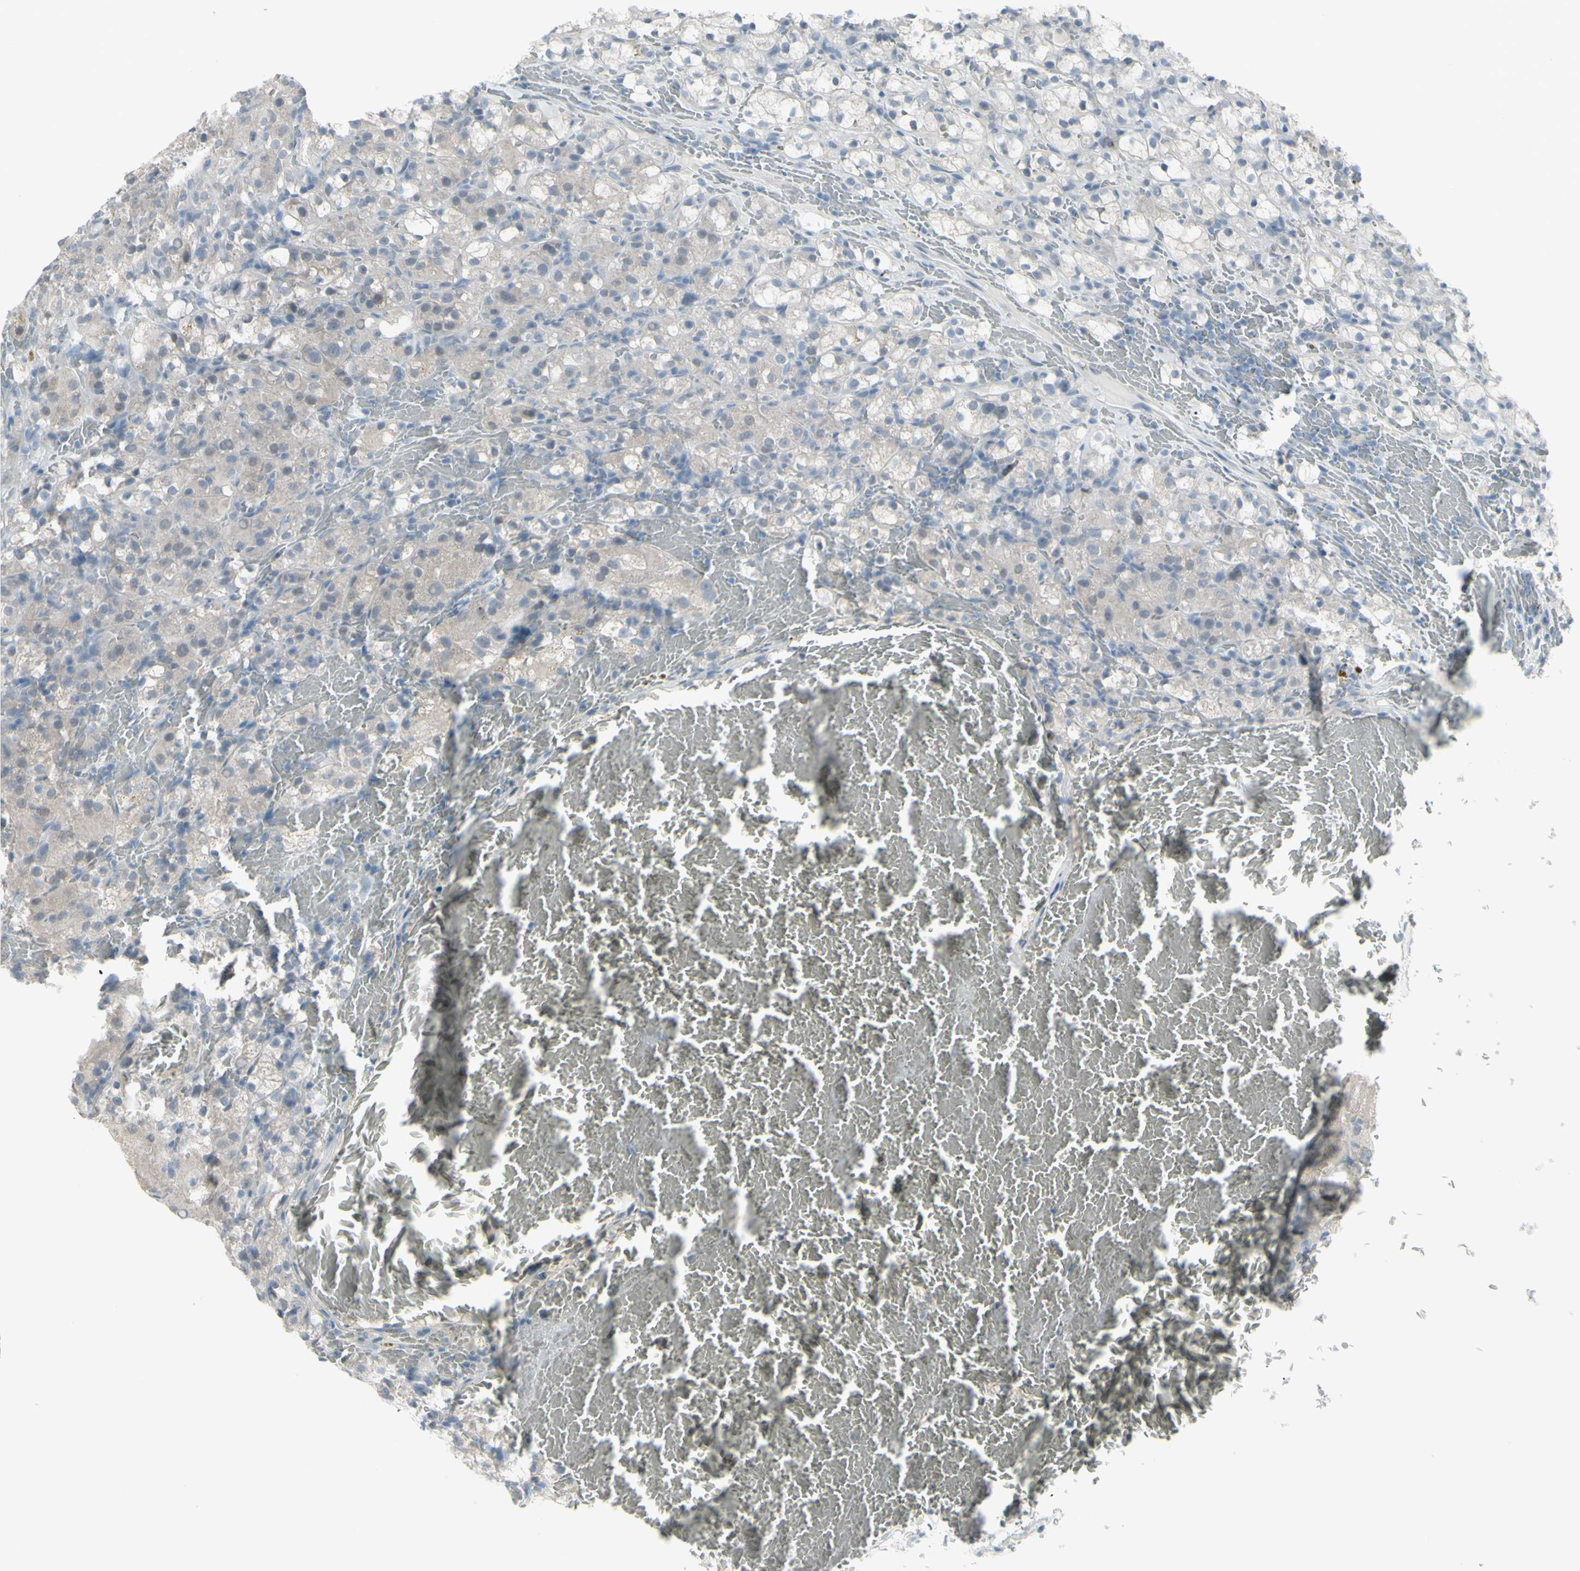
{"staining": {"intensity": "negative", "quantity": "none", "location": "none"}, "tissue": "renal cancer", "cell_type": "Tumor cells", "image_type": "cancer", "snomed": [{"axis": "morphology", "description": "Adenocarcinoma, NOS"}, {"axis": "topography", "description": "Kidney"}], "caption": "The histopathology image demonstrates no significant staining in tumor cells of renal cancer (adenocarcinoma).", "gene": "RAB3A", "patient": {"sex": "male", "age": 61}}